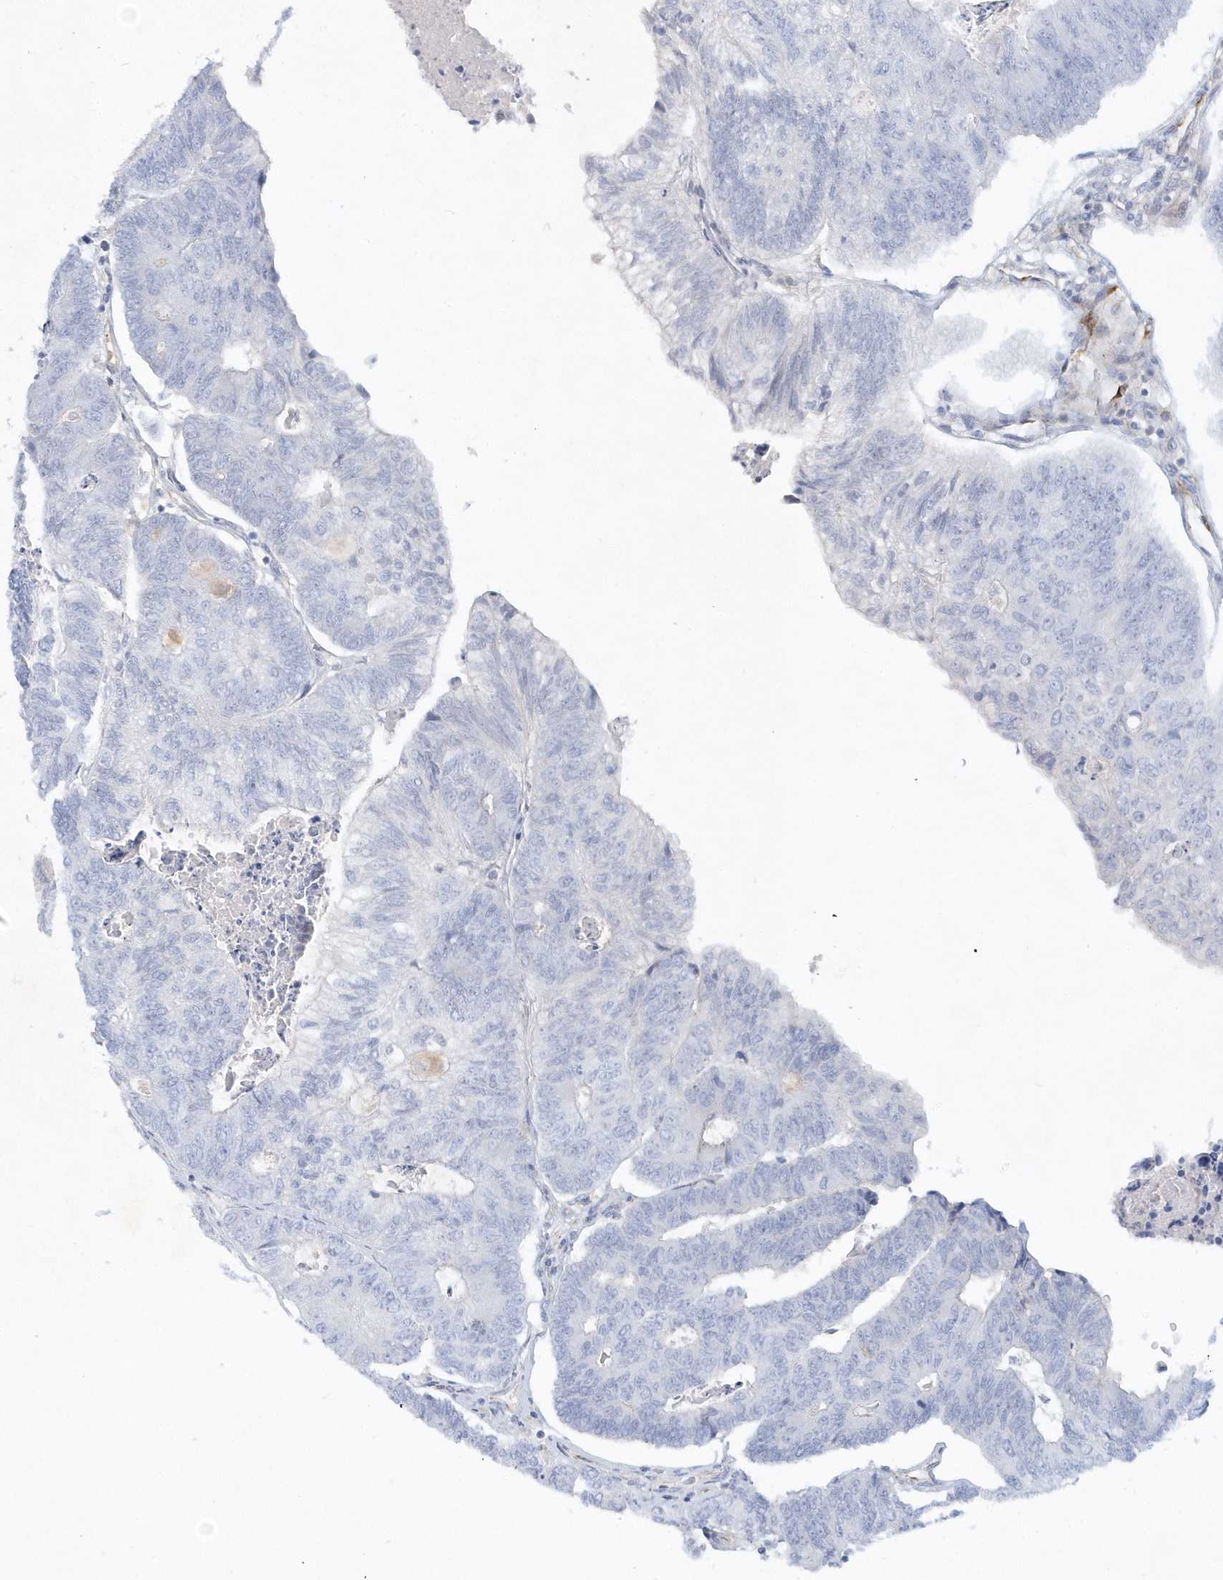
{"staining": {"intensity": "negative", "quantity": "none", "location": "none"}, "tissue": "colorectal cancer", "cell_type": "Tumor cells", "image_type": "cancer", "snomed": [{"axis": "morphology", "description": "Adenocarcinoma, NOS"}, {"axis": "topography", "description": "Colon"}], "caption": "The micrograph demonstrates no staining of tumor cells in colorectal cancer.", "gene": "DNAH1", "patient": {"sex": "female", "age": 67}}